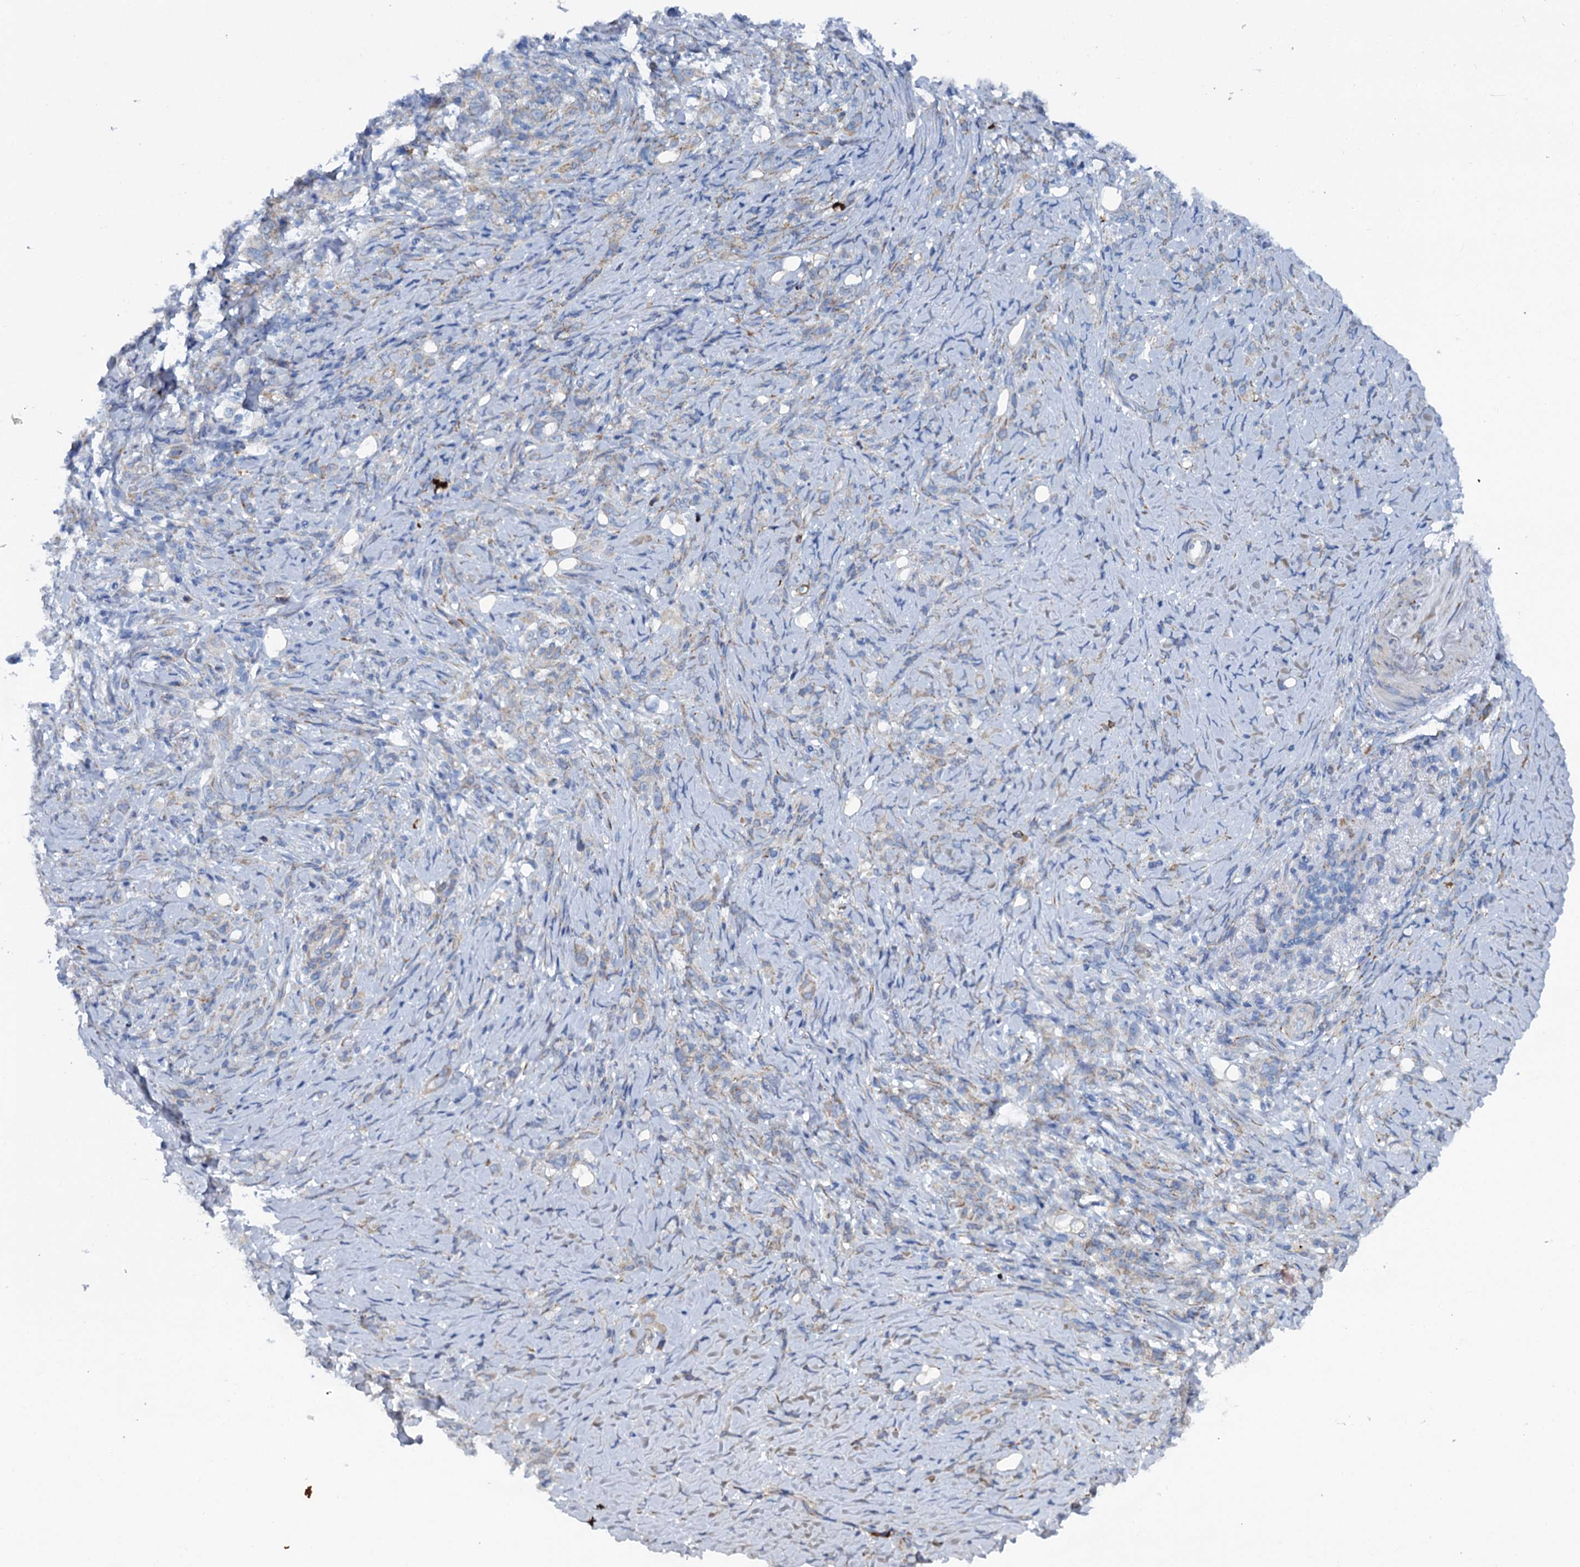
{"staining": {"intensity": "weak", "quantity": "<25%", "location": "cytoplasmic/membranous"}, "tissue": "stomach cancer", "cell_type": "Tumor cells", "image_type": "cancer", "snomed": [{"axis": "morphology", "description": "Adenocarcinoma, NOS"}, {"axis": "topography", "description": "Stomach"}], "caption": "The immunohistochemistry micrograph has no significant staining in tumor cells of adenocarcinoma (stomach) tissue.", "gene": "SHE", "patient": {"sex": "female", "age": 79}}